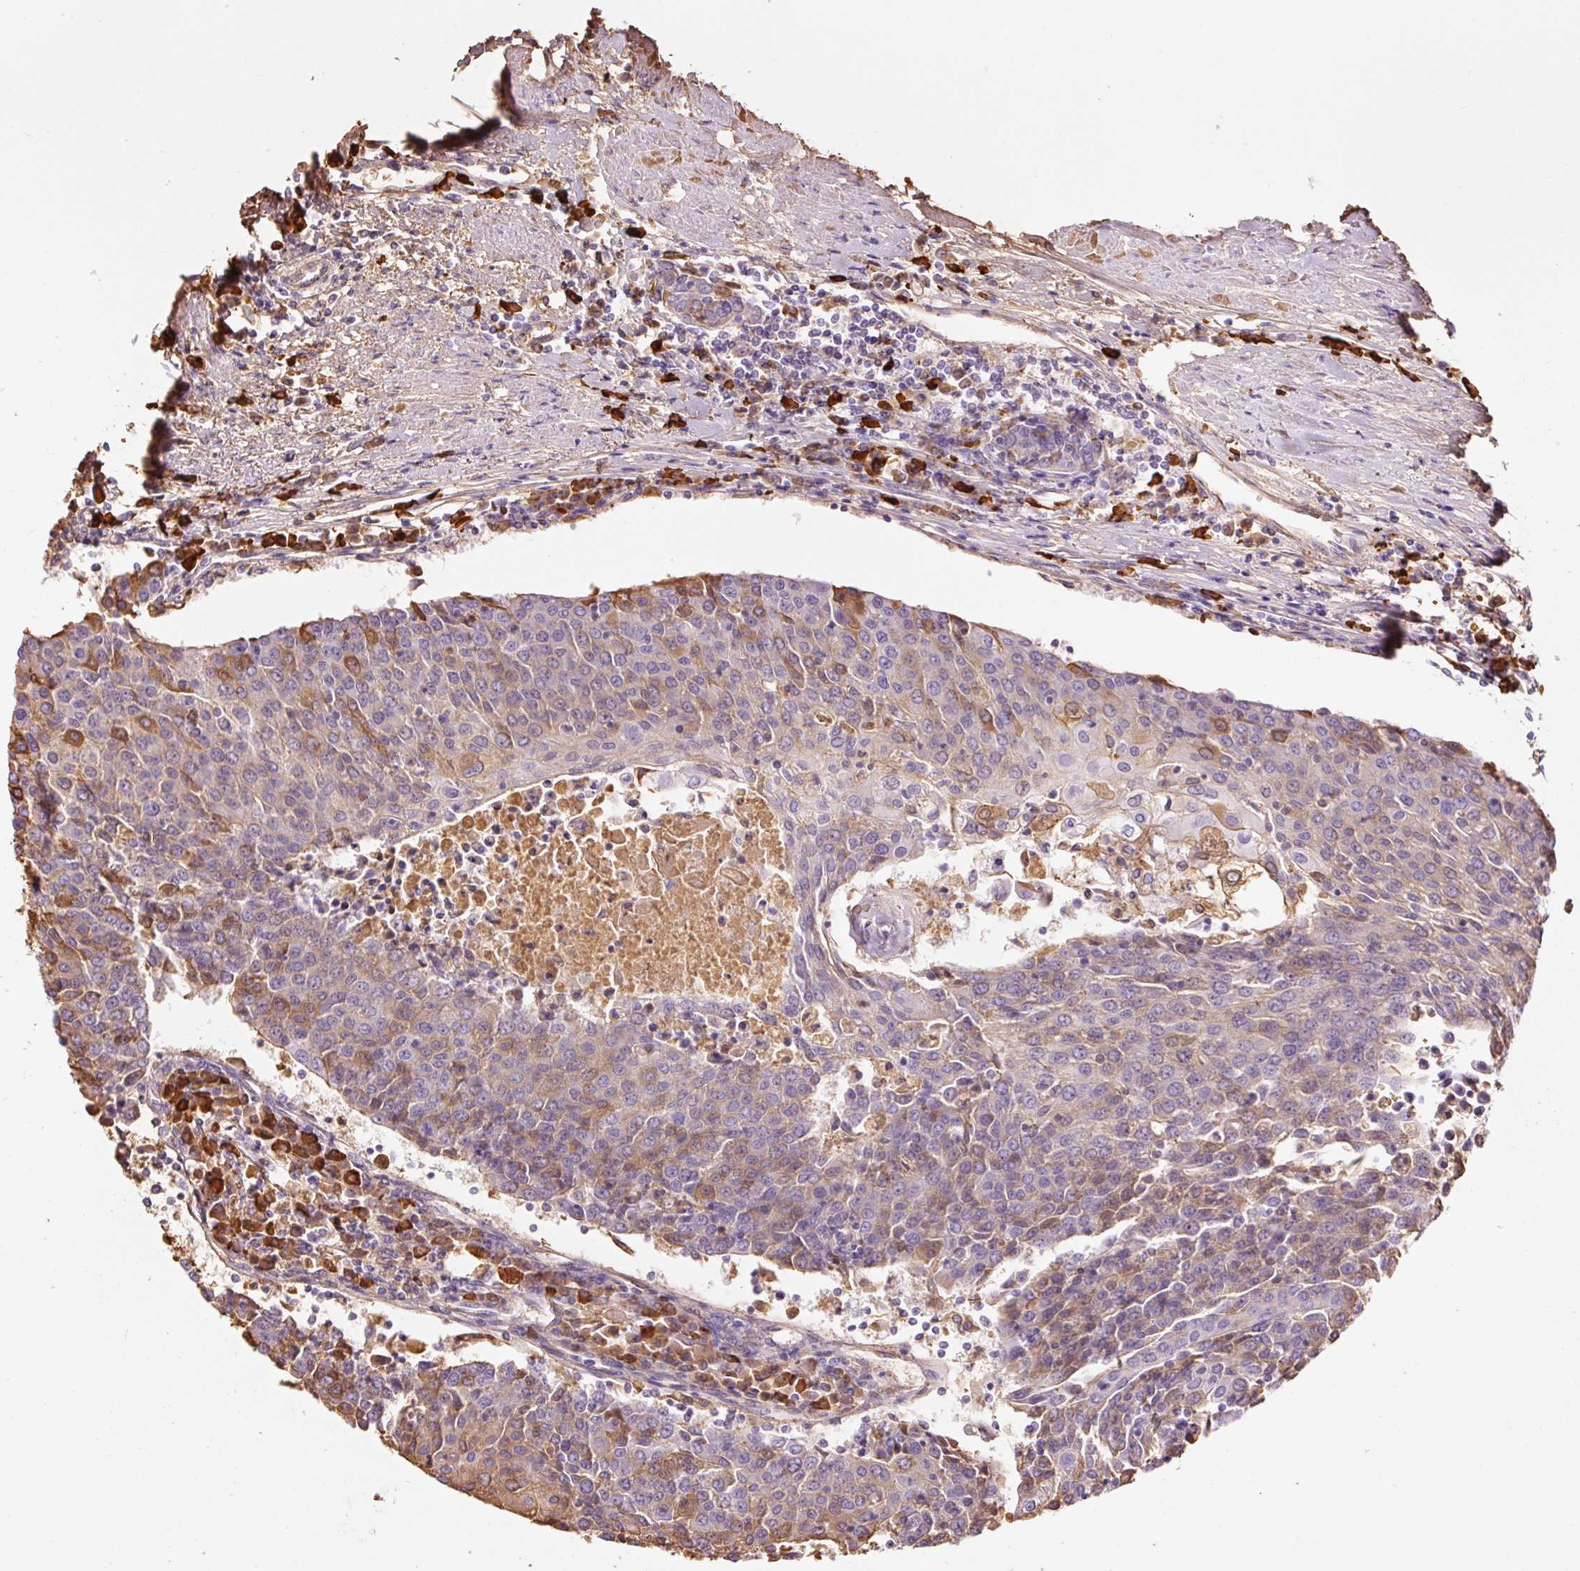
{"staining": {"intensity": "moderate", "quantity": ">75%", "location": "cytoplasmic/membranous"}, "tissue": "urothelial cancer", "cell_type": "Tumor cells", "image_type": "cancer", "snomed": [{"axis": "morphology", "description": "Urothelial carcinoma, High grade"}, {"axis": "topography", "description": "Urinary bladder"}], "caption": "Approximately >75% of tumor cells in urothelial cancer demonstrate moderate cytoplasmic/membranous protein positivity as visualized by brown immunohistochemical staining.", "gene": "PRPF38B", "patient": {"sex": "female", "age": 85}}